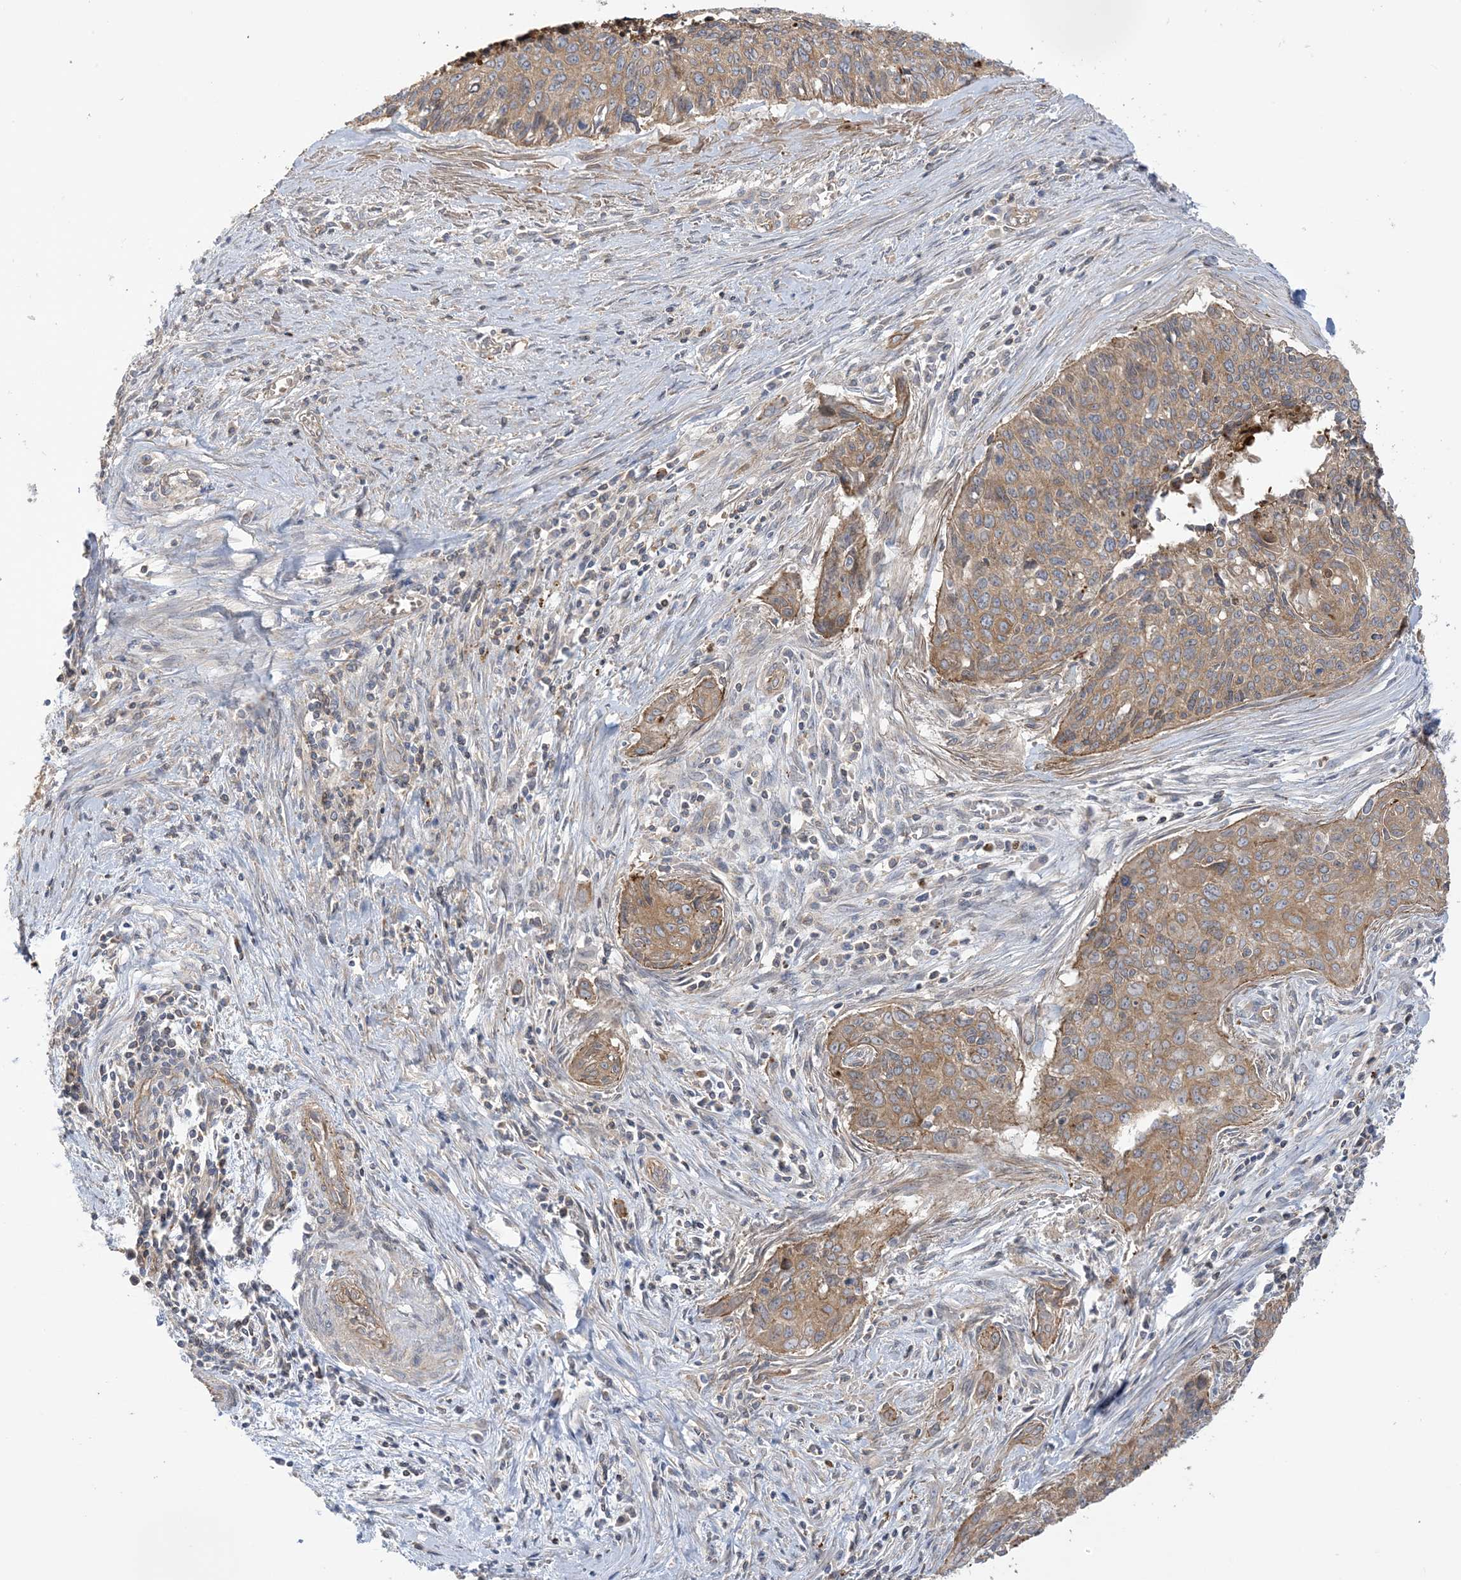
{"staining": {"intensity": "moderate", "quantity": ">75%", "location": "cytoplasmic/membranous"}, "tissue": "cervical cancer", "cell_type": "Tumor cells", "image_type": "cancer", "snomed": [{"axis": "morphology", "description": "Squamous cell carcinoma, NOS"}, {"axis": "topography", "description": "Cervix"}], "caption": "Moderate cytoplasmic/membranous expression for a protein is seen in about >75% of tumor cells of squamous cell carcinoma (cervical) using IHC.", "gene": "ICMT", "patient": {"sex": "female", "age": 55}}